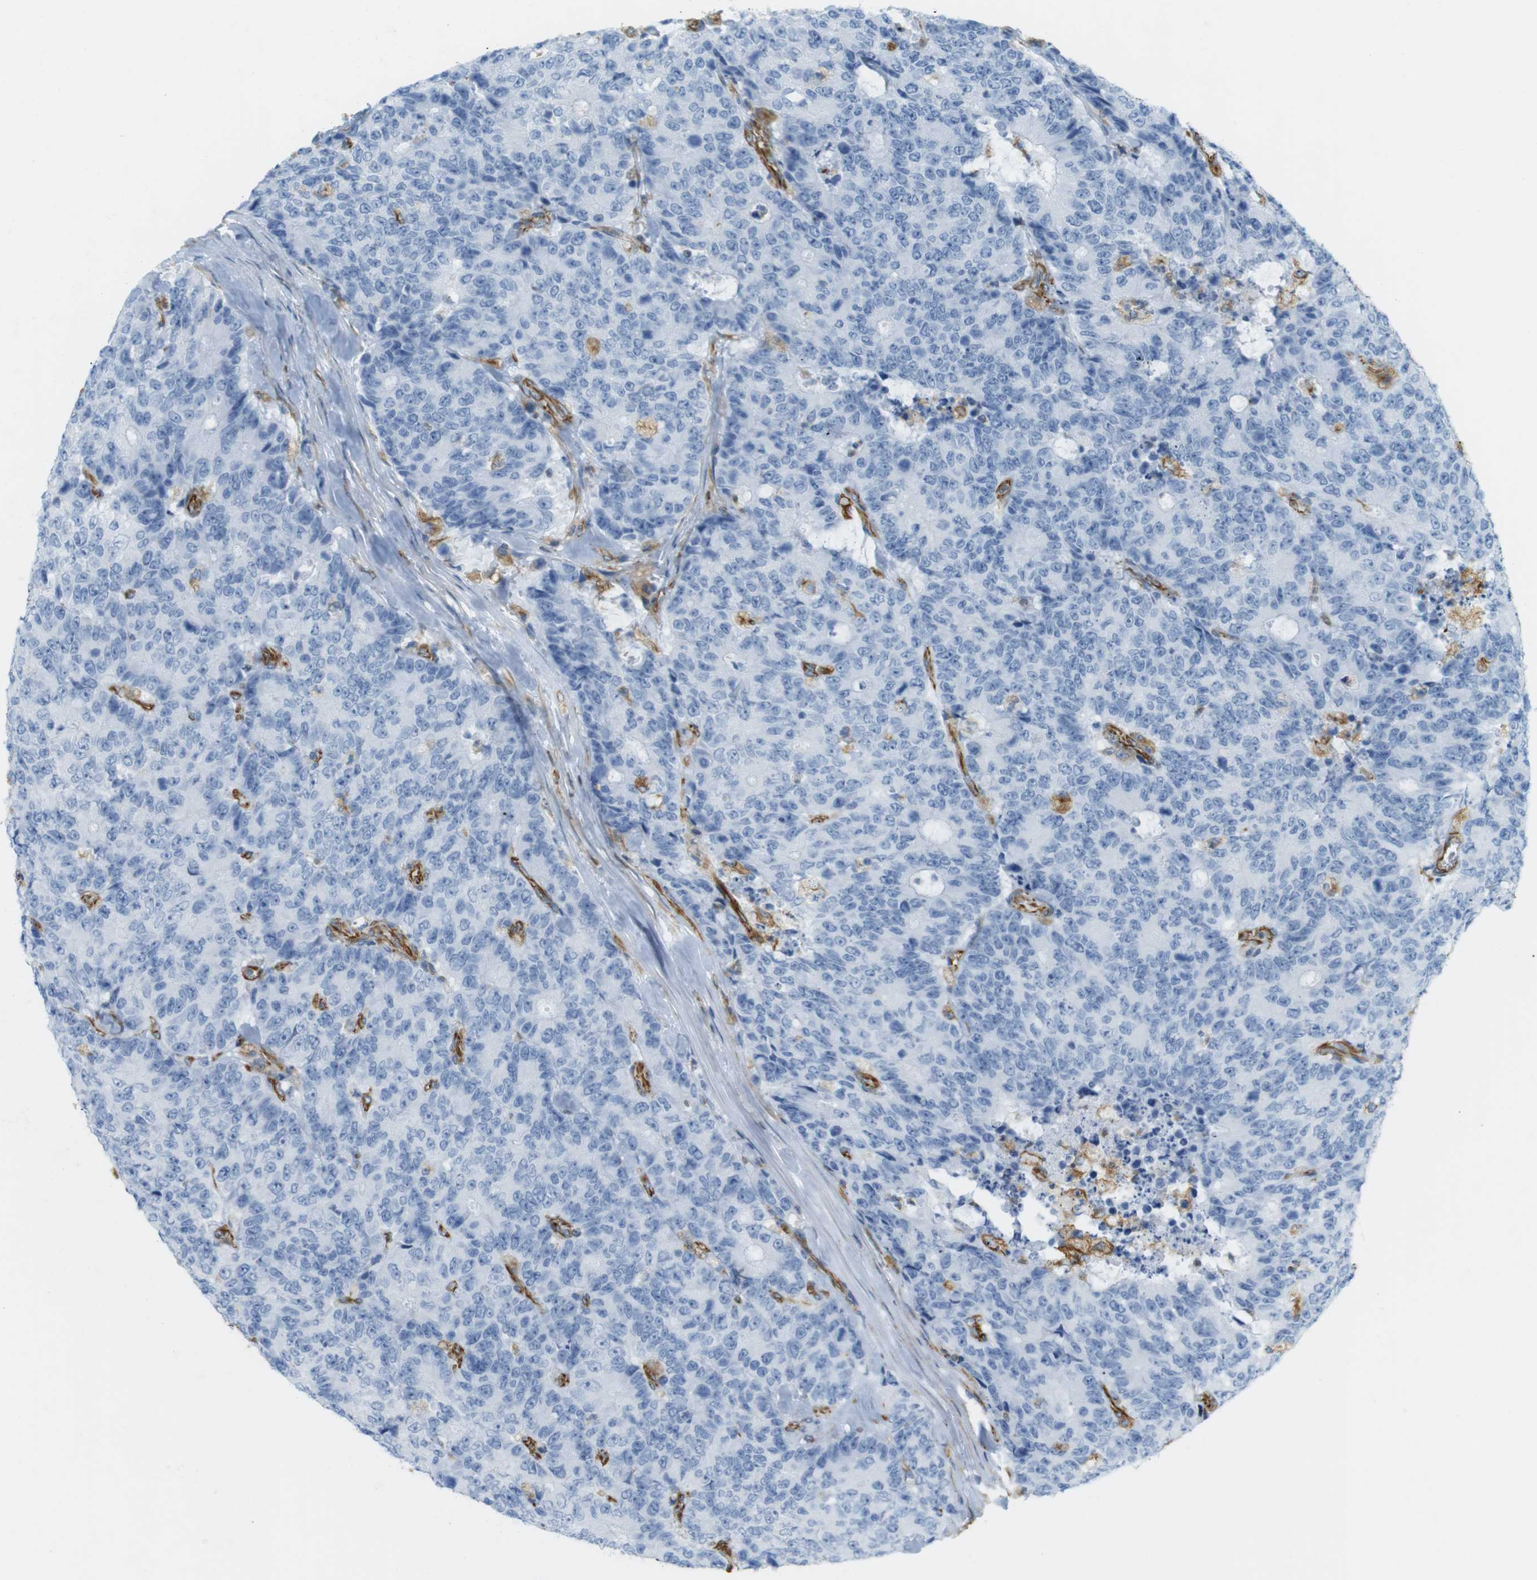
{"staining": {"intensity": "negative", "quantity": "none", "location": "none"}, "tissue": "colorectal cancer", "cell_type": "Tumor cells", "image_type": "cancer", "snomed": [{"axis": "morphology", "description": "Adenocarcinoma, NOS"}, {"axis": "topography", "description": "Colon"}], "caption": "Colorectal cancer was stained to show a protein in brown. There is no significant positivity in tumor cells.", "gene": "MS4A10", "patient": {"sex": "female", "age": 86}}